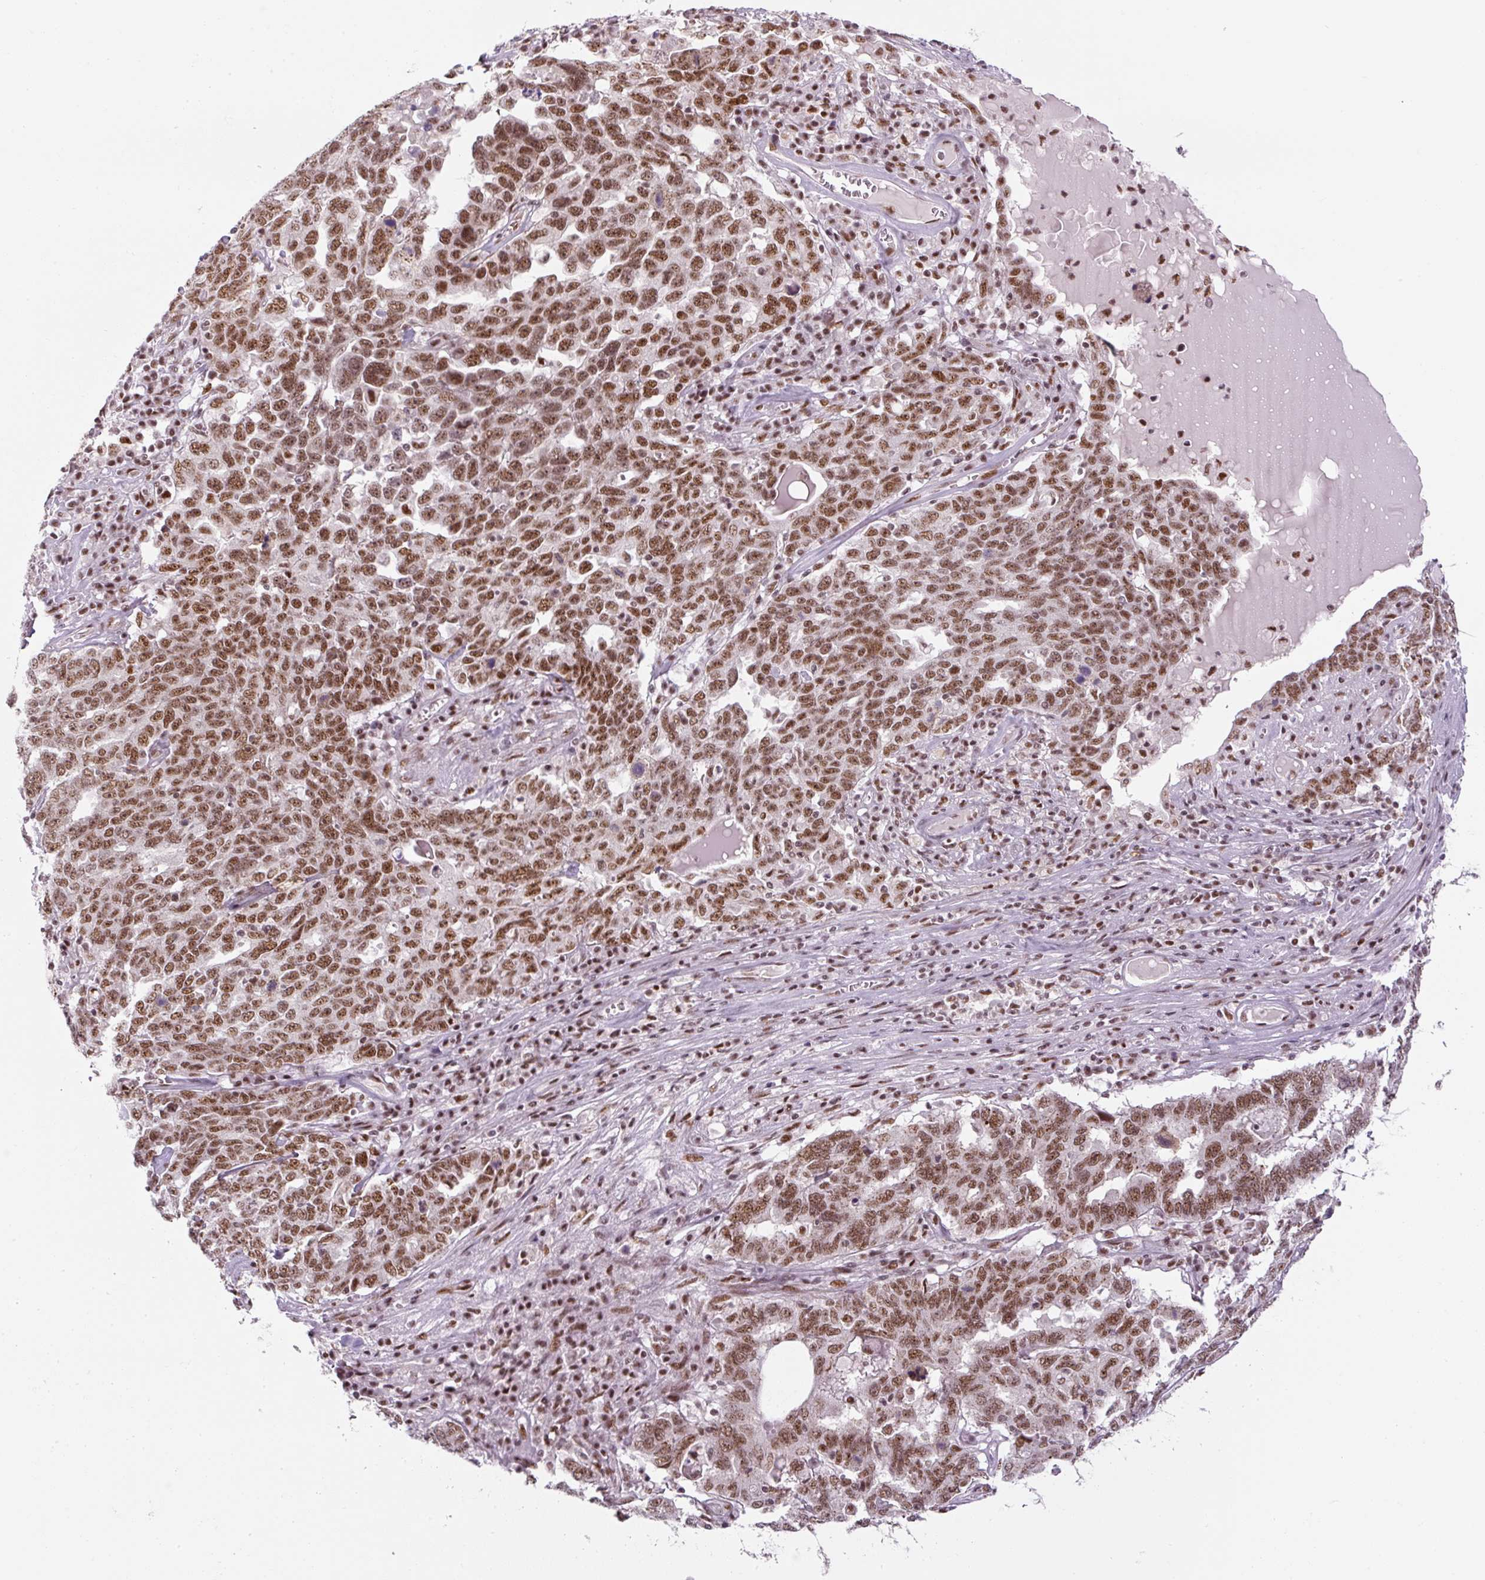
{"staining": {"intensity": "moderate", "quantity": ">75%", "location": "nuclear"}, "tissue": "ovarian cancer", "cell_type": "Tumor cells", "image_type": "cancer", "snomed": [{"axis": "morphology", "description": "Carcinoma, endometroid"}, {"axis": "topography", "description": "Ovary"}], "caption": "Immunohistochemical staining of endometroid carcinoma (ovarian) shows moderate nuclear protein expression in approximately >75% of tumor cells. The staining is performed using DAB brown chromogen to label protein expression. The nuclei are counter-stained blue using hematoxylin.", "gene": "U2AF2", "patient": {"sex": "female", "age": 62}}